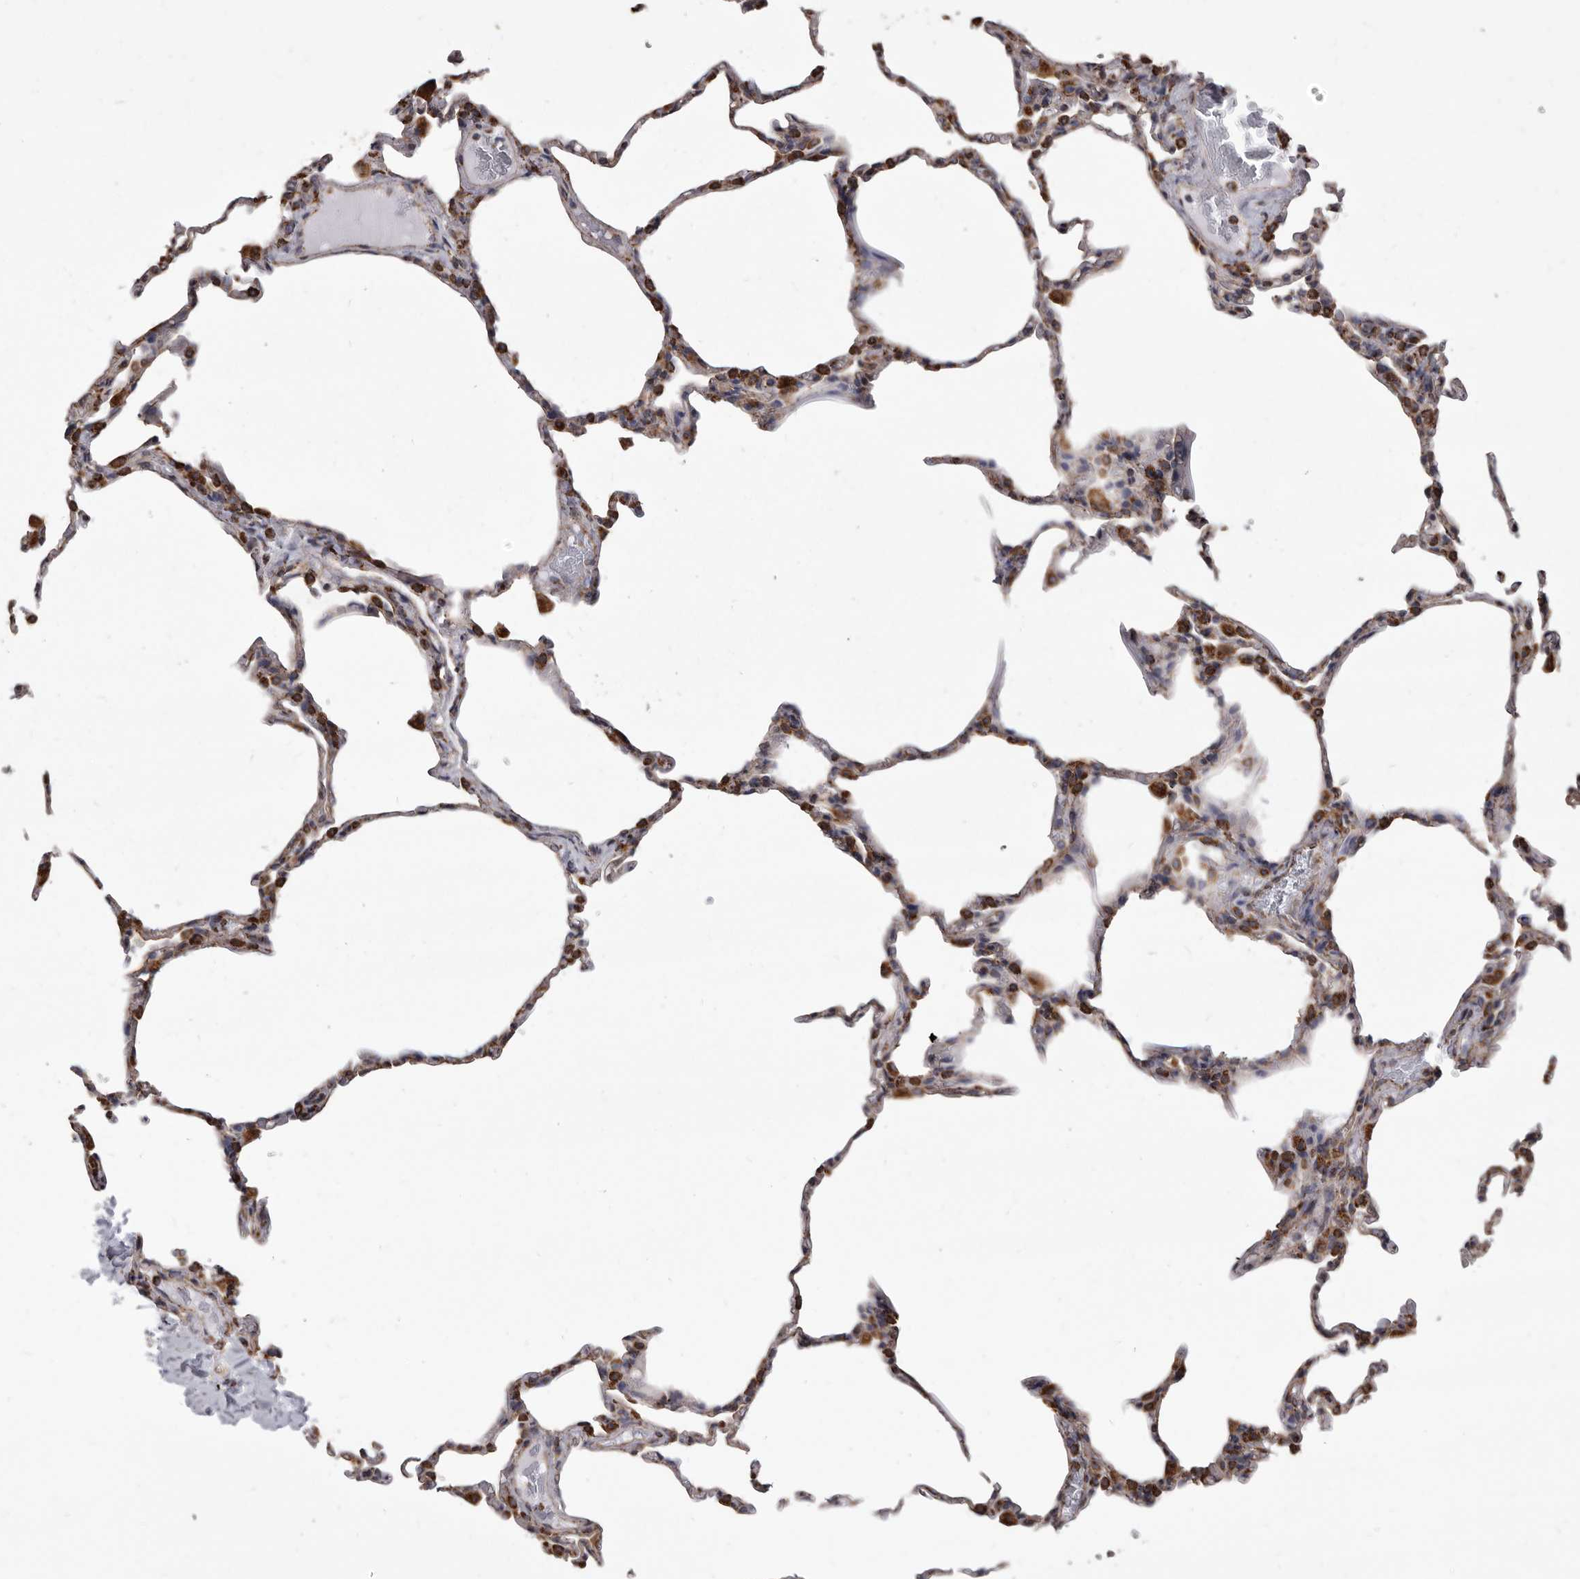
{"staining": {"intensity": "strong", "quantity": "25%-75%", "location": "cytoplasmic/membranous"}, "tissue": "lung", "cell_type": "Alveolar cells", "image_type": "normal", "snomed": [{"axis": "morphology", "description": "Normal tissue, NOS"}, {"axis": "topography", "description": "Lung"}], "caption": "Benign lung reveals strong cytoplasmic/membranous staining in approximately 25%-75% of alveolar cells, visualized by immunohistochemistry.", "gene": "CDK5RAP3", "patient": {"sex": "male", "age": 20}}